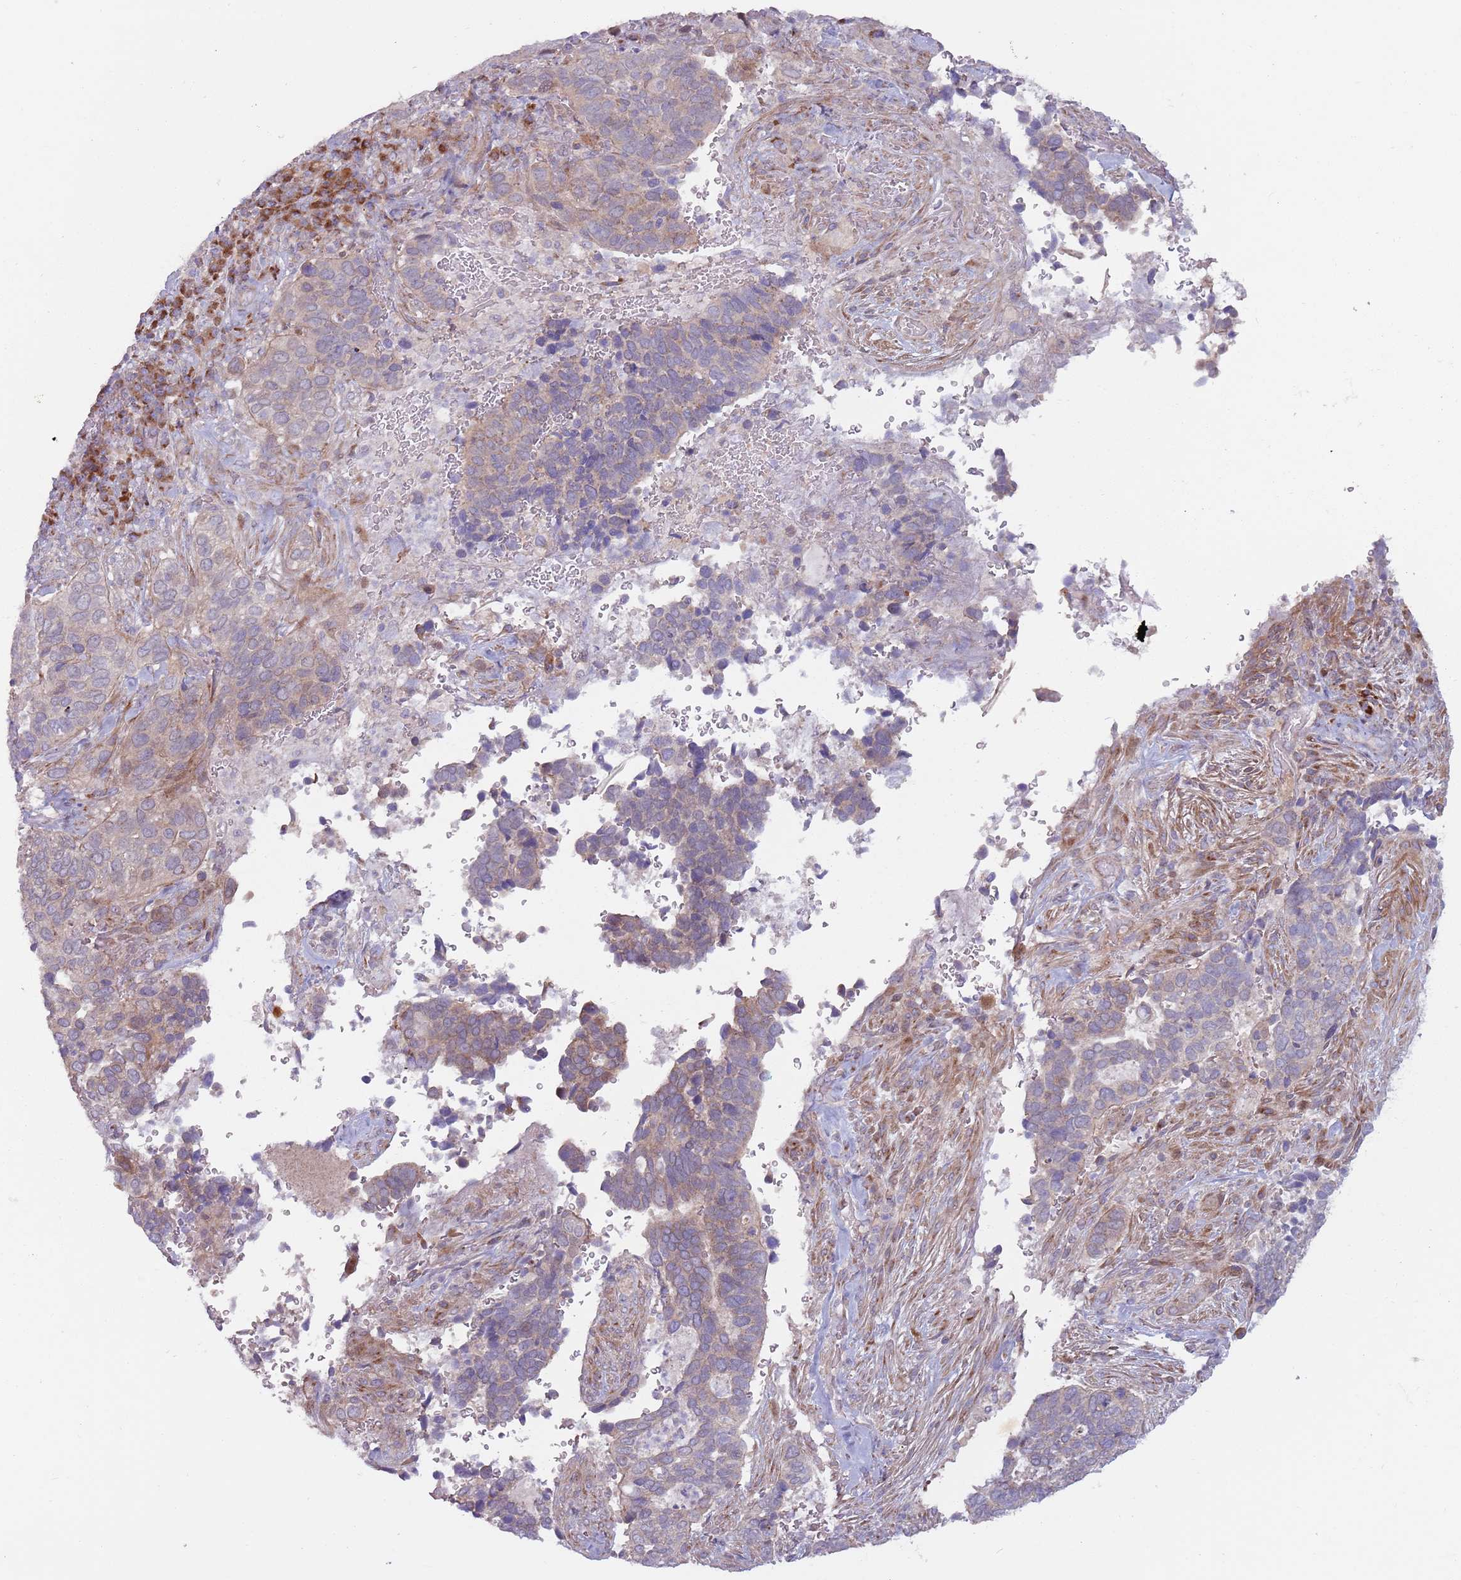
{"staining": {"intensity": "weak", "quantity": "<25%", "location": "cytoplasmic/membranous"}, "tissue": "cervical cancer", "cell_type": "Tumor cells", "image_type": "cancer", "snomed": [{"axis": "morphology", "description": "Squamous cell carcinoma, NOS"}, {"axis": "topography", "description": "Cervix"}], "caption": "There is no significant positivity in tumor cells of cervical squamous cell carcinoma.", "gene": "CCDC150", "patient": {"sex": "female", "age": 38}}